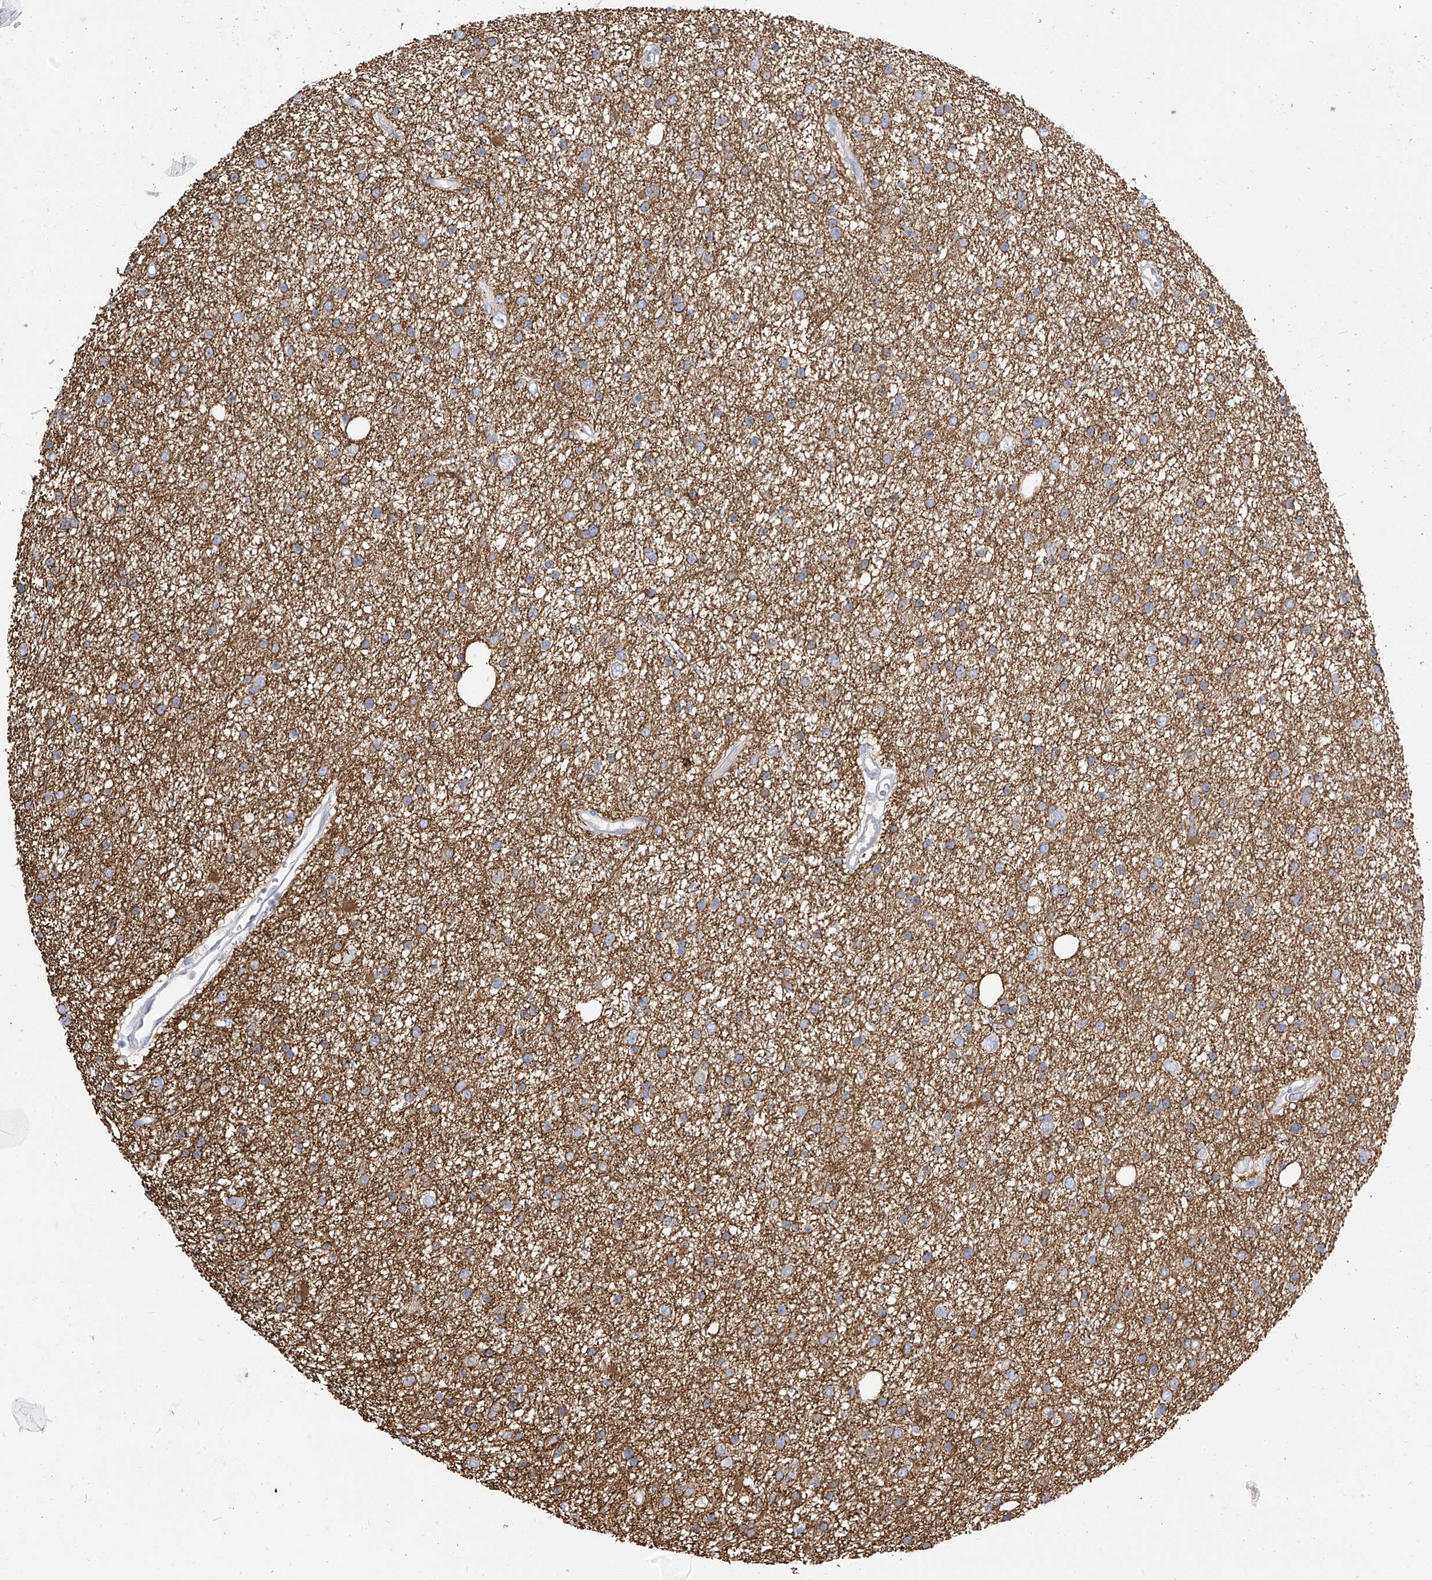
{"staining": {"intensity": "moderate", "quantity": ">75%", "location": "cytoplasmic/membranous"}, "tissue": "glioma", "cell_type": "Tumor cells", "image_type": "cancer", "snomed": [{"axis": "morphology", "description": "Glioma, malignant, Low grade"}, {"axis": "topography", "description": "Cerebral cortex"}], "caption": "The immunohistochemical stain highlights moderate cytoplasmic/membranous positivity in tumor cells of glioma tissue.", "gene": "RASA2", "patient": {"sex": "female", "age": 39}}